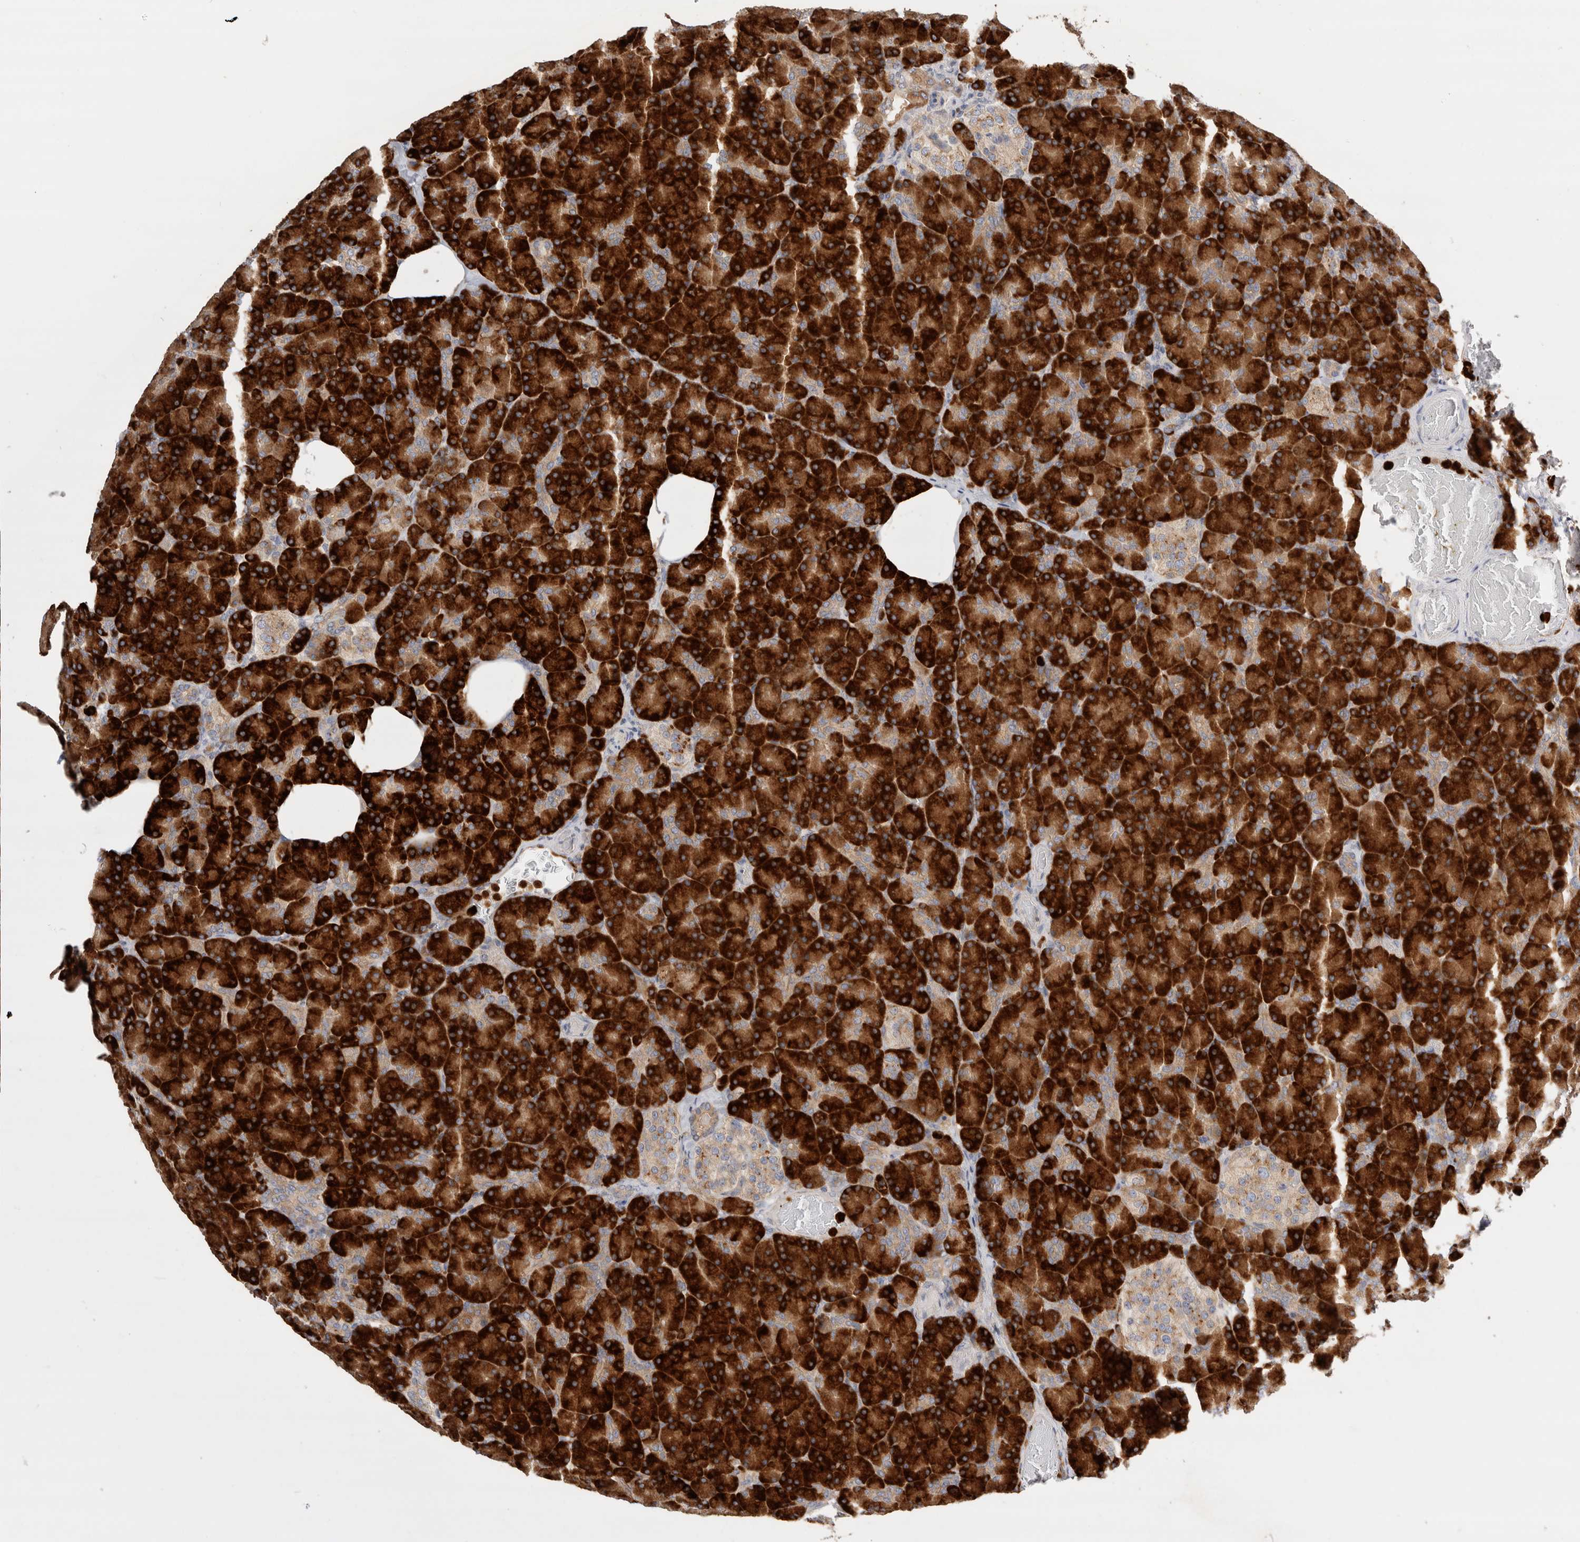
{"staining": {"intensity": "strong", "quantity": ">75%", "location": "cytoplasmic/membranous"}, "tissue": "pancreas", "cell_type": "Exocrine glandular cells", "image_type": "normal", "snomed": [{"axis": "morphology", "description": "Normal tissue, NOS"}, {"axis": "topography", "description": "Pancreas"}], "caption": "A photomicrograph of pancreas stained for a protein shows strong cytoplasmic/membranous brown staining in exocrine glandular cells. (IHC, brightfield microscopy, high magnification).", "gene": "NXT2", "patient": {"sex": "female", "age": 43}}